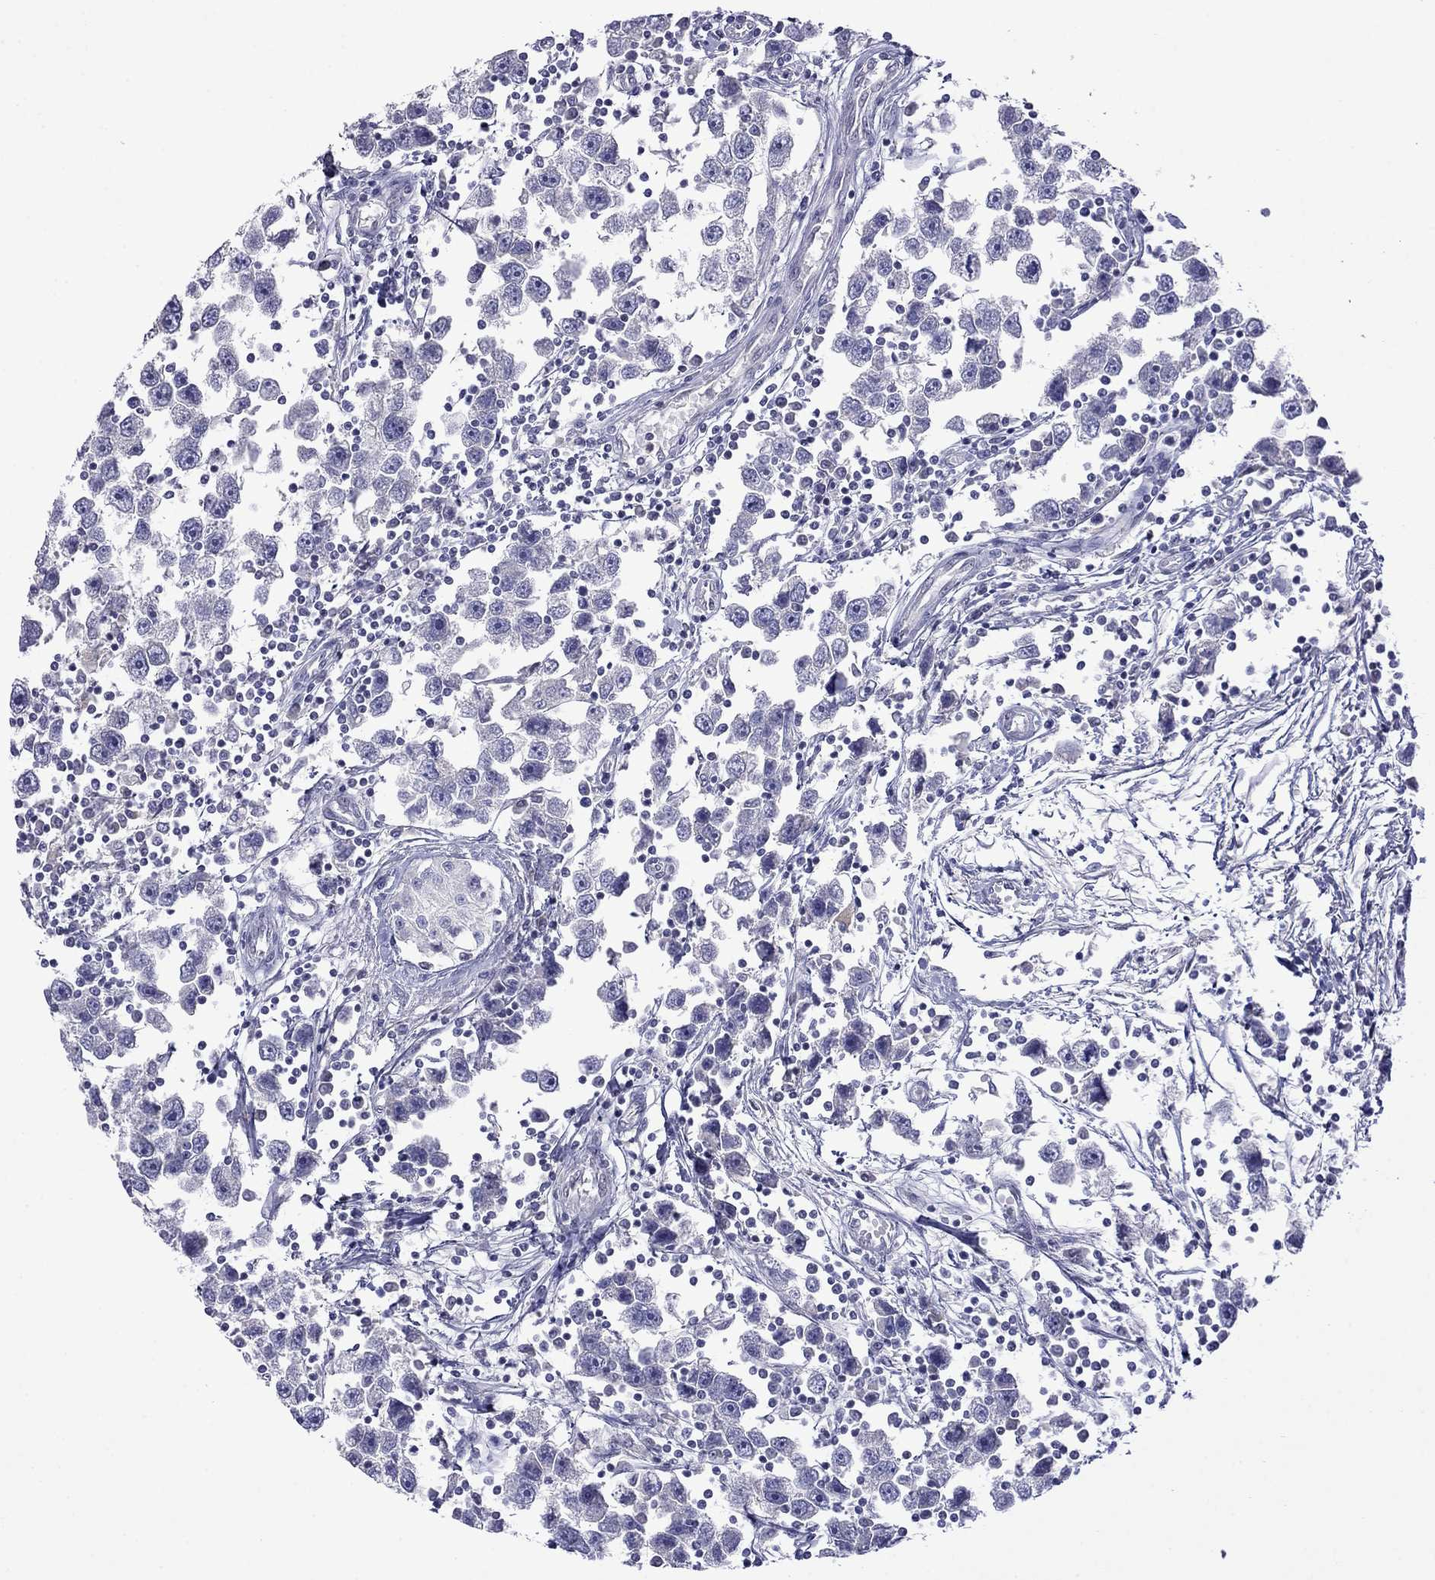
{"staining": {"intensity": "negative", "quantity": "none", "location": "none"}, "tissue": "testis cancer", "cell_type": "Tumor cells", "image_type": "cancer", "snomed": [{"axis": "morphology", "description": "Seminoma, NOS"}, {"axis": "topography", "description": "Testis"}], "caption": "Immunohistochemistry photomicrograph of neoplastic tissue: human testis cancer (seminoma) stained with DAB (3,3'-diaminobenzidine) exhibits no significant protein staining in tumor cells. (DAB (3,3'-diaminobenzidine) immunohistochemistry visualized using brightfield microscopy, high magnification).", "gene": "STAR", "patient": {"sex": "male", "age": 30}}